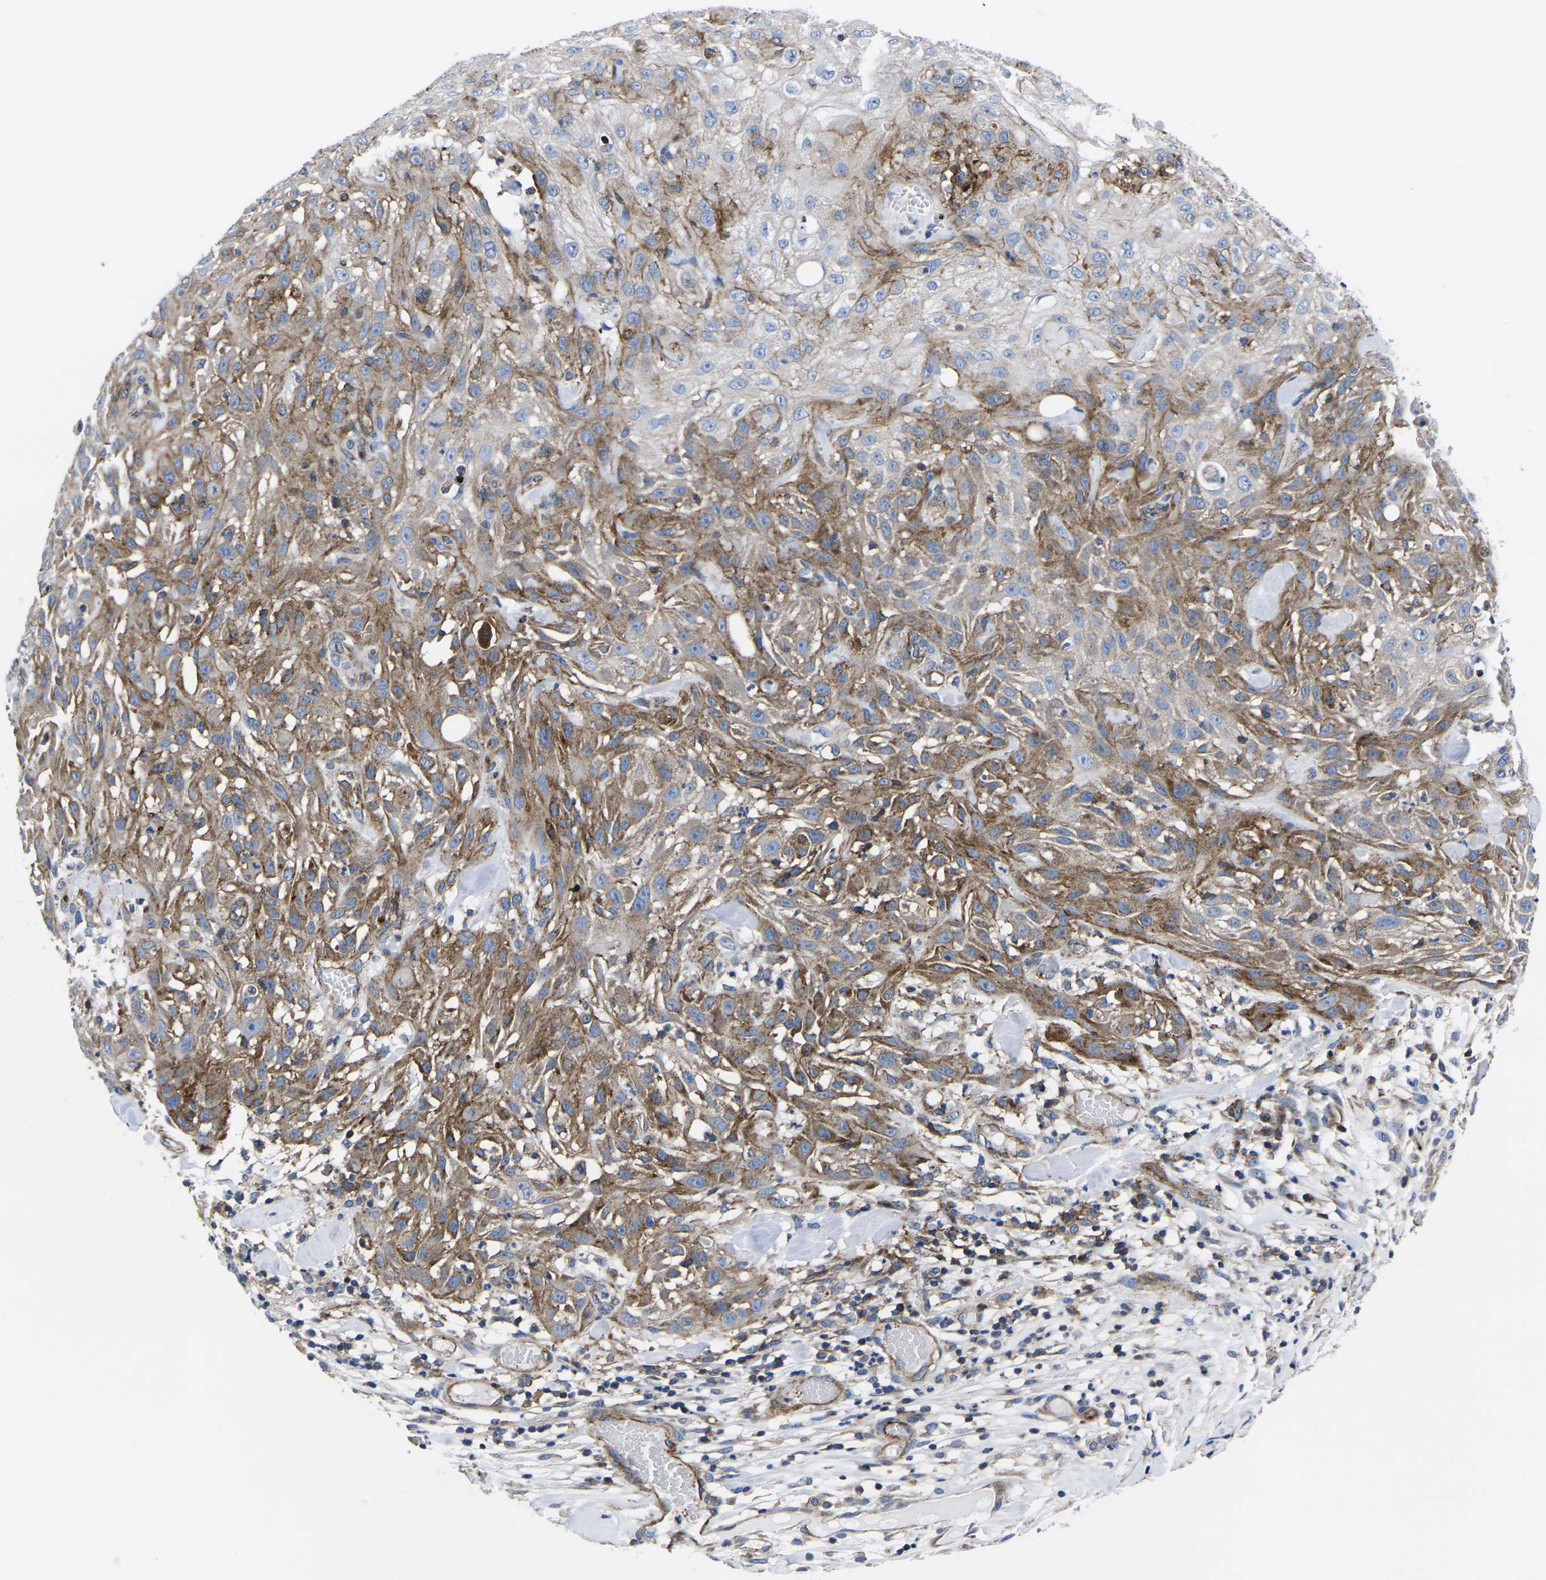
{"staining": {"intensity": "moderate", "quantity": "25%-75%", "location": "cytoplasmic/membranous"}, "tissue": "skin cancer", "cell_type": "Tumor cells", "image_type": "cancer", "snomed": [{"axis": "morphology", "description": "Squamous cell carcinoma, NOS"}, {"axis": "topography", "description": "Skin"}], "caption": "The histopathology image demonstrates immunohistochemical staining of skin squamous cell carcinoma. There is moderate cytoplasmic/membranous expression is seen in about 25%-75% of tumor cells. (brown staining indicates protein expression, while blue staining denotes nuclei).", "gene": "GPR4", "patient": {"sex": "male", "age": 75}}